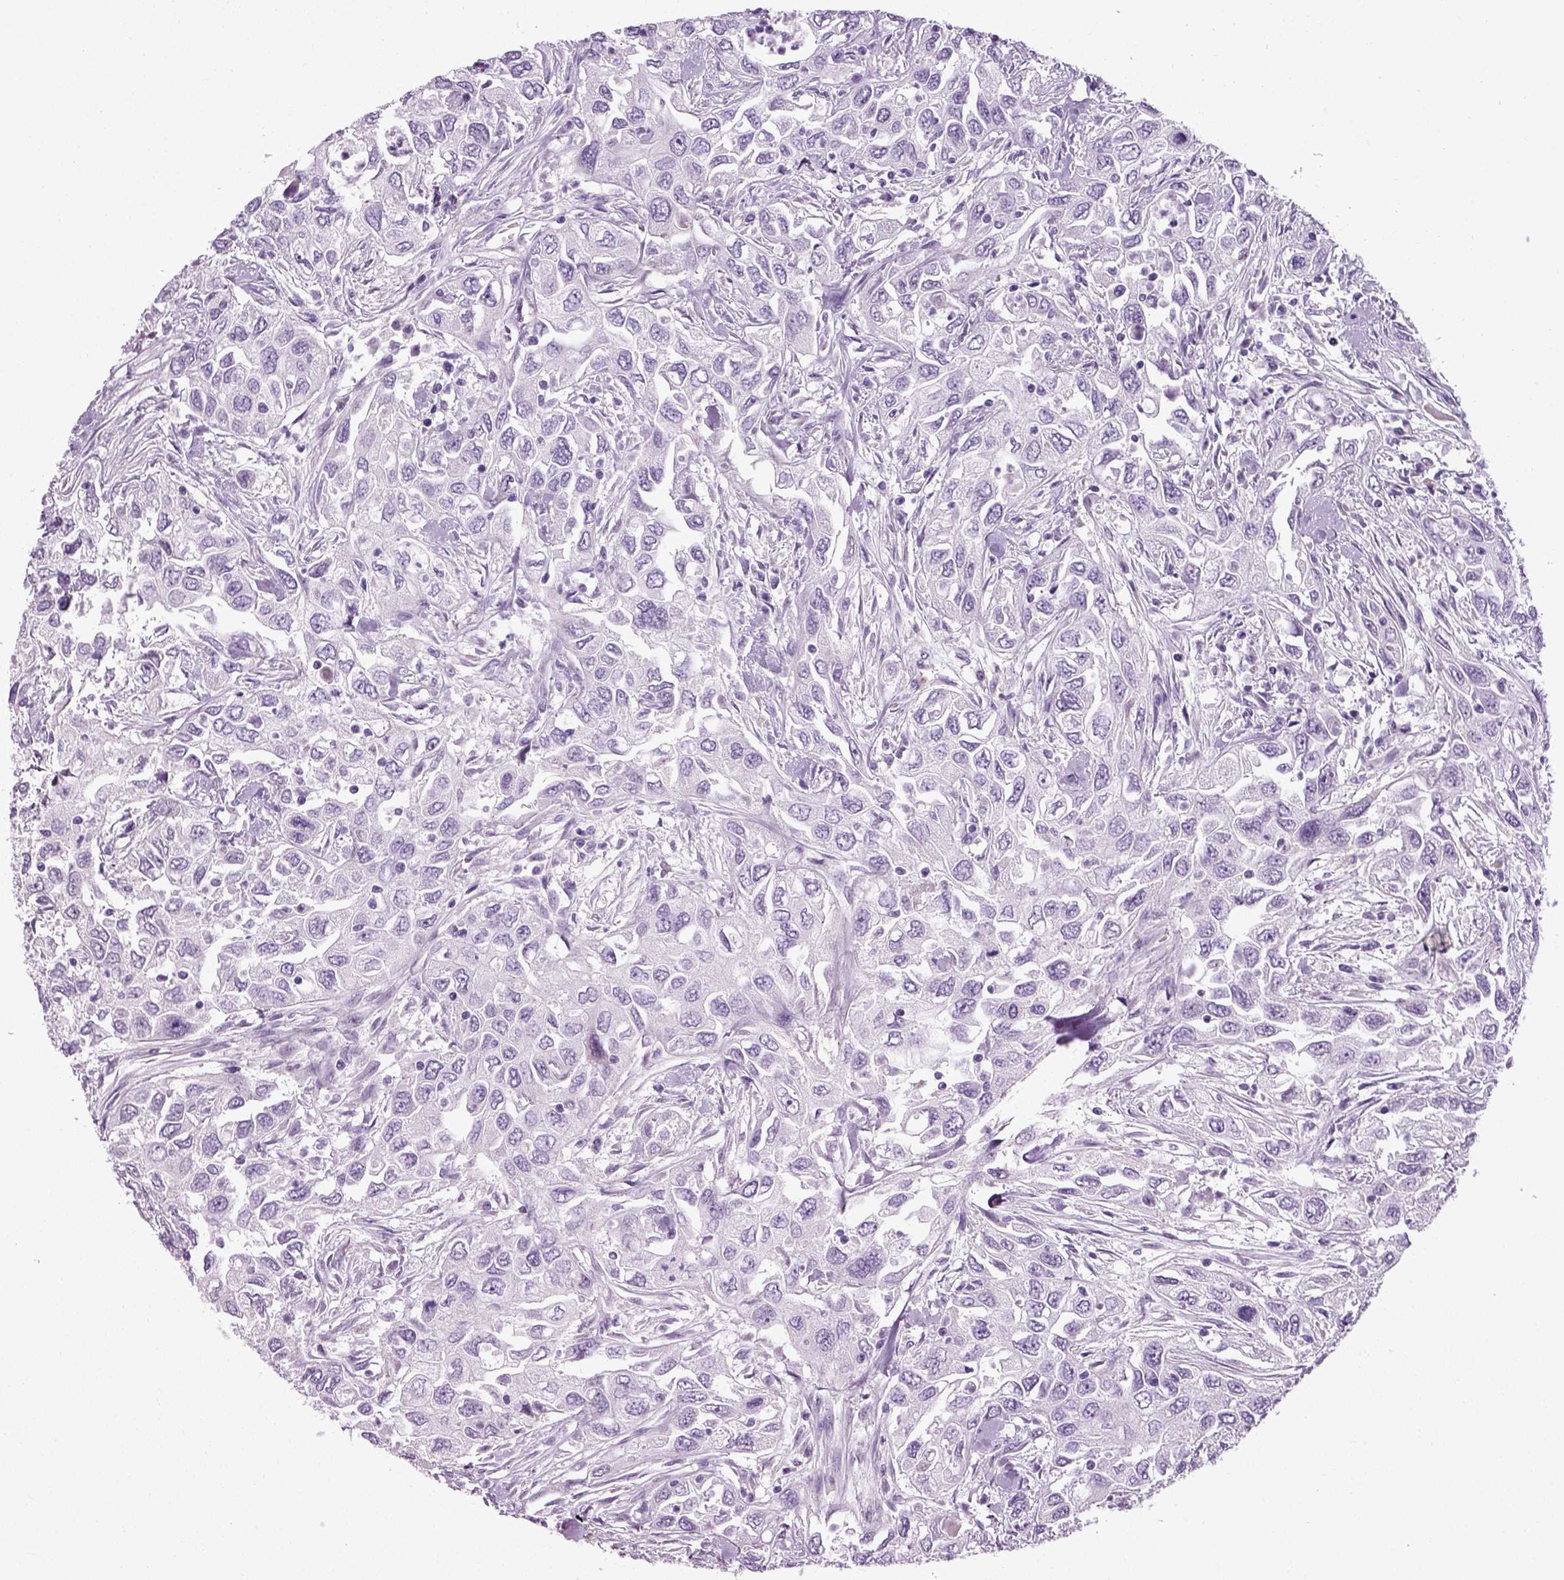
{"staining": {"intensity": "negative", "quantity": "none", "location": "none"}, "tissue": "urothelial cancer", "cell_type": "Tumor cells", "image_type": "cancer", "snomed": [{"axis": "morphology", "description": "Urothelial carcinoma, High grade"}, {"axis": "topography", "description": "Urinary bladder"}], "caption": "This image is of urothelial carcinoma (high-grade) stained with immunohistochemistry to label a protein in brown with the nuclei are counter-stained blue. There is no expression in tumor cells. (DAB immunohistochemistry (IHC) visualized using brightfield microscopy, high magnification).", "gene": "SCG5", "patient": {"sex": "male", "age": 76}}